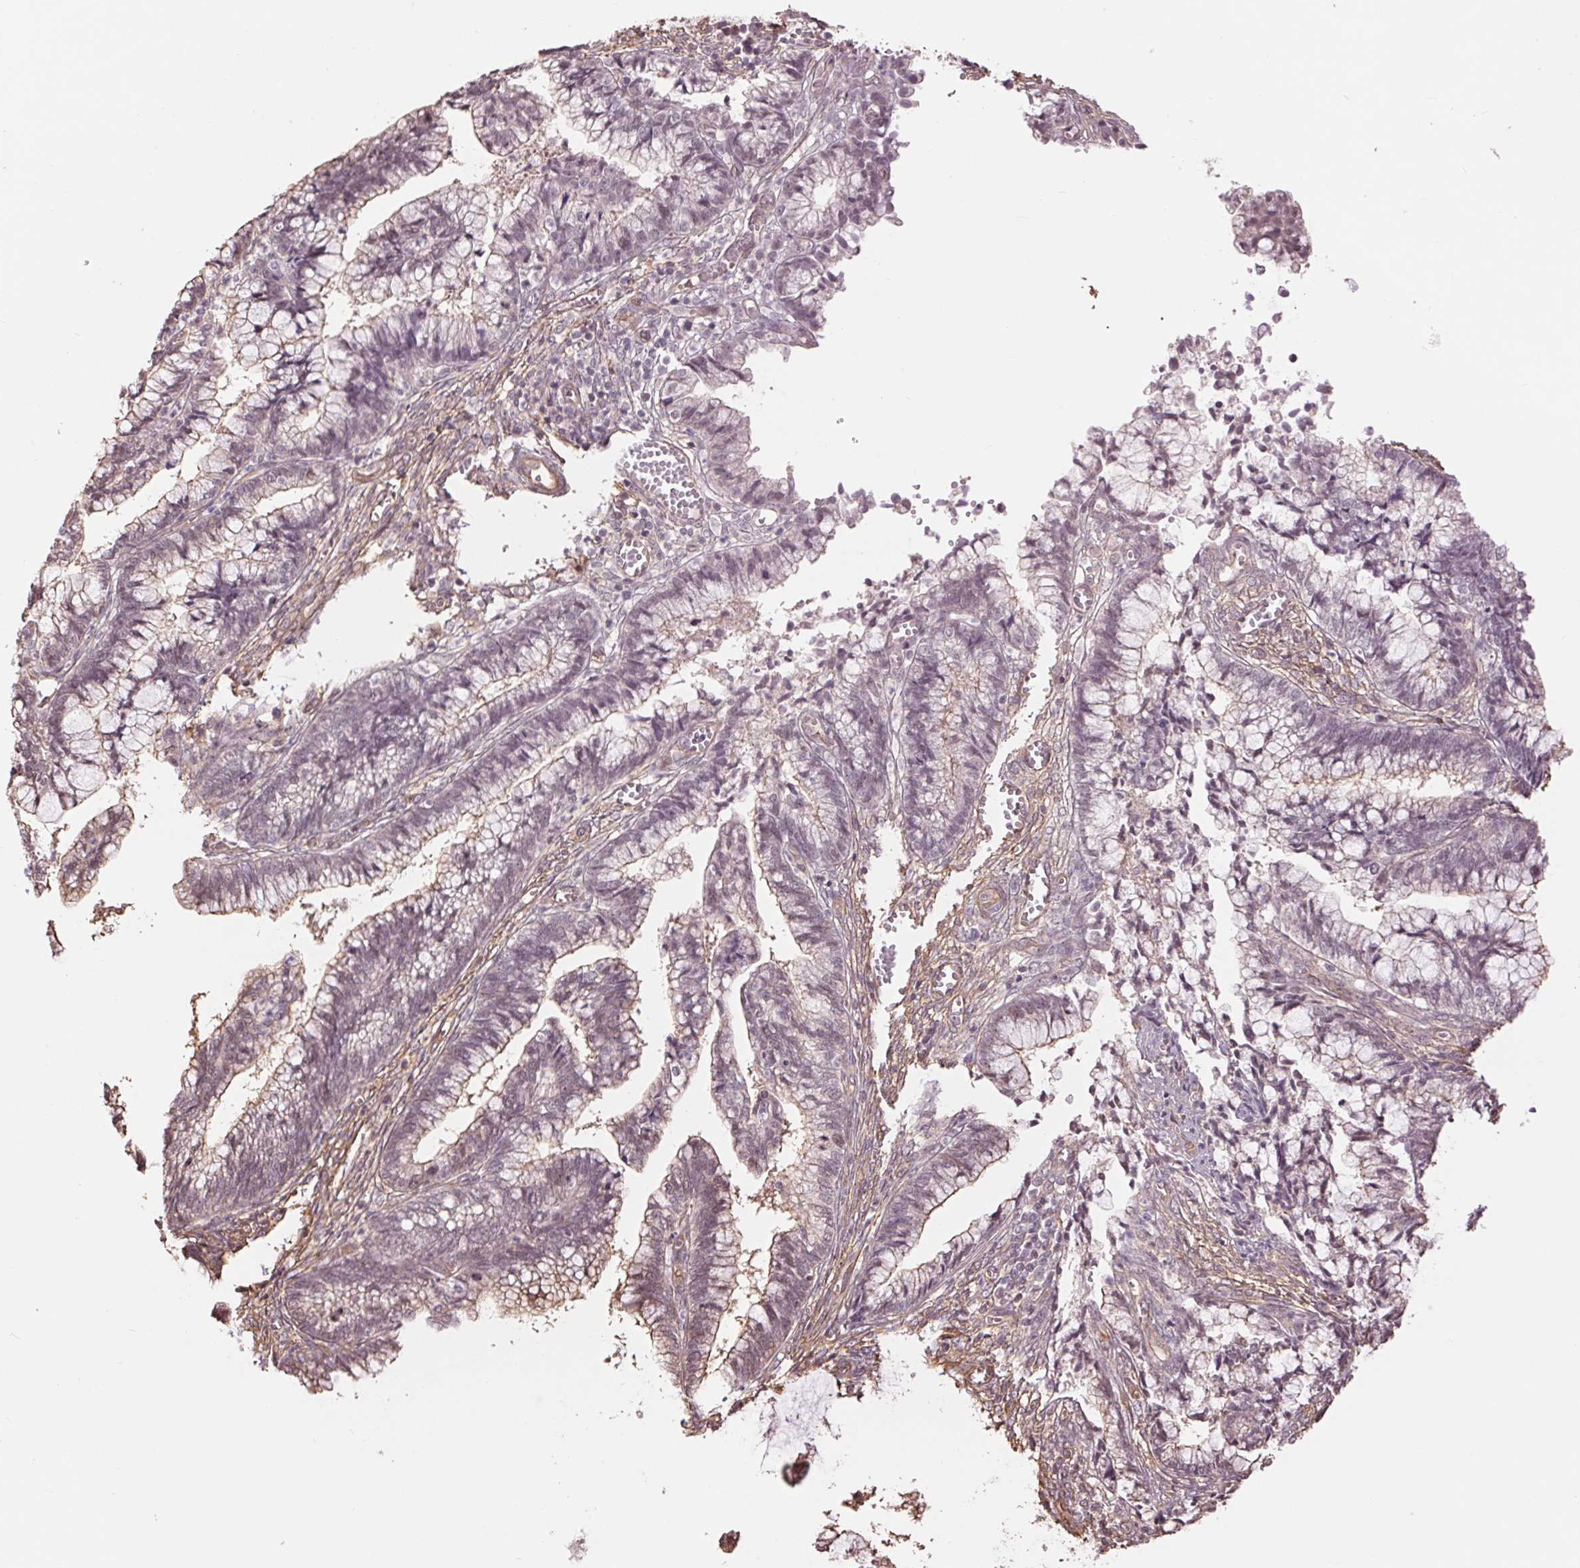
{"staining": {"intensity": "weak", "quantity": "25%-75%", "location": "cytoplasmic/membranous"}, "tissue": "cervical cancer", "cell_type": "Tumor cells", "image_type": "cancer", "snomed": [{"axis": "morphology", "description": "Adenocarcinoma, NOS"}, {"axis": "topography", "description": "Cervix"}], "caption": "Protein staining of cervical adenocarcinoma tissue displays weak cytoplasmic/membranous staining in about 25%-75% of tumor cells.", "gene": "PALM", "patient": {"sex": "female", "age": 44}}